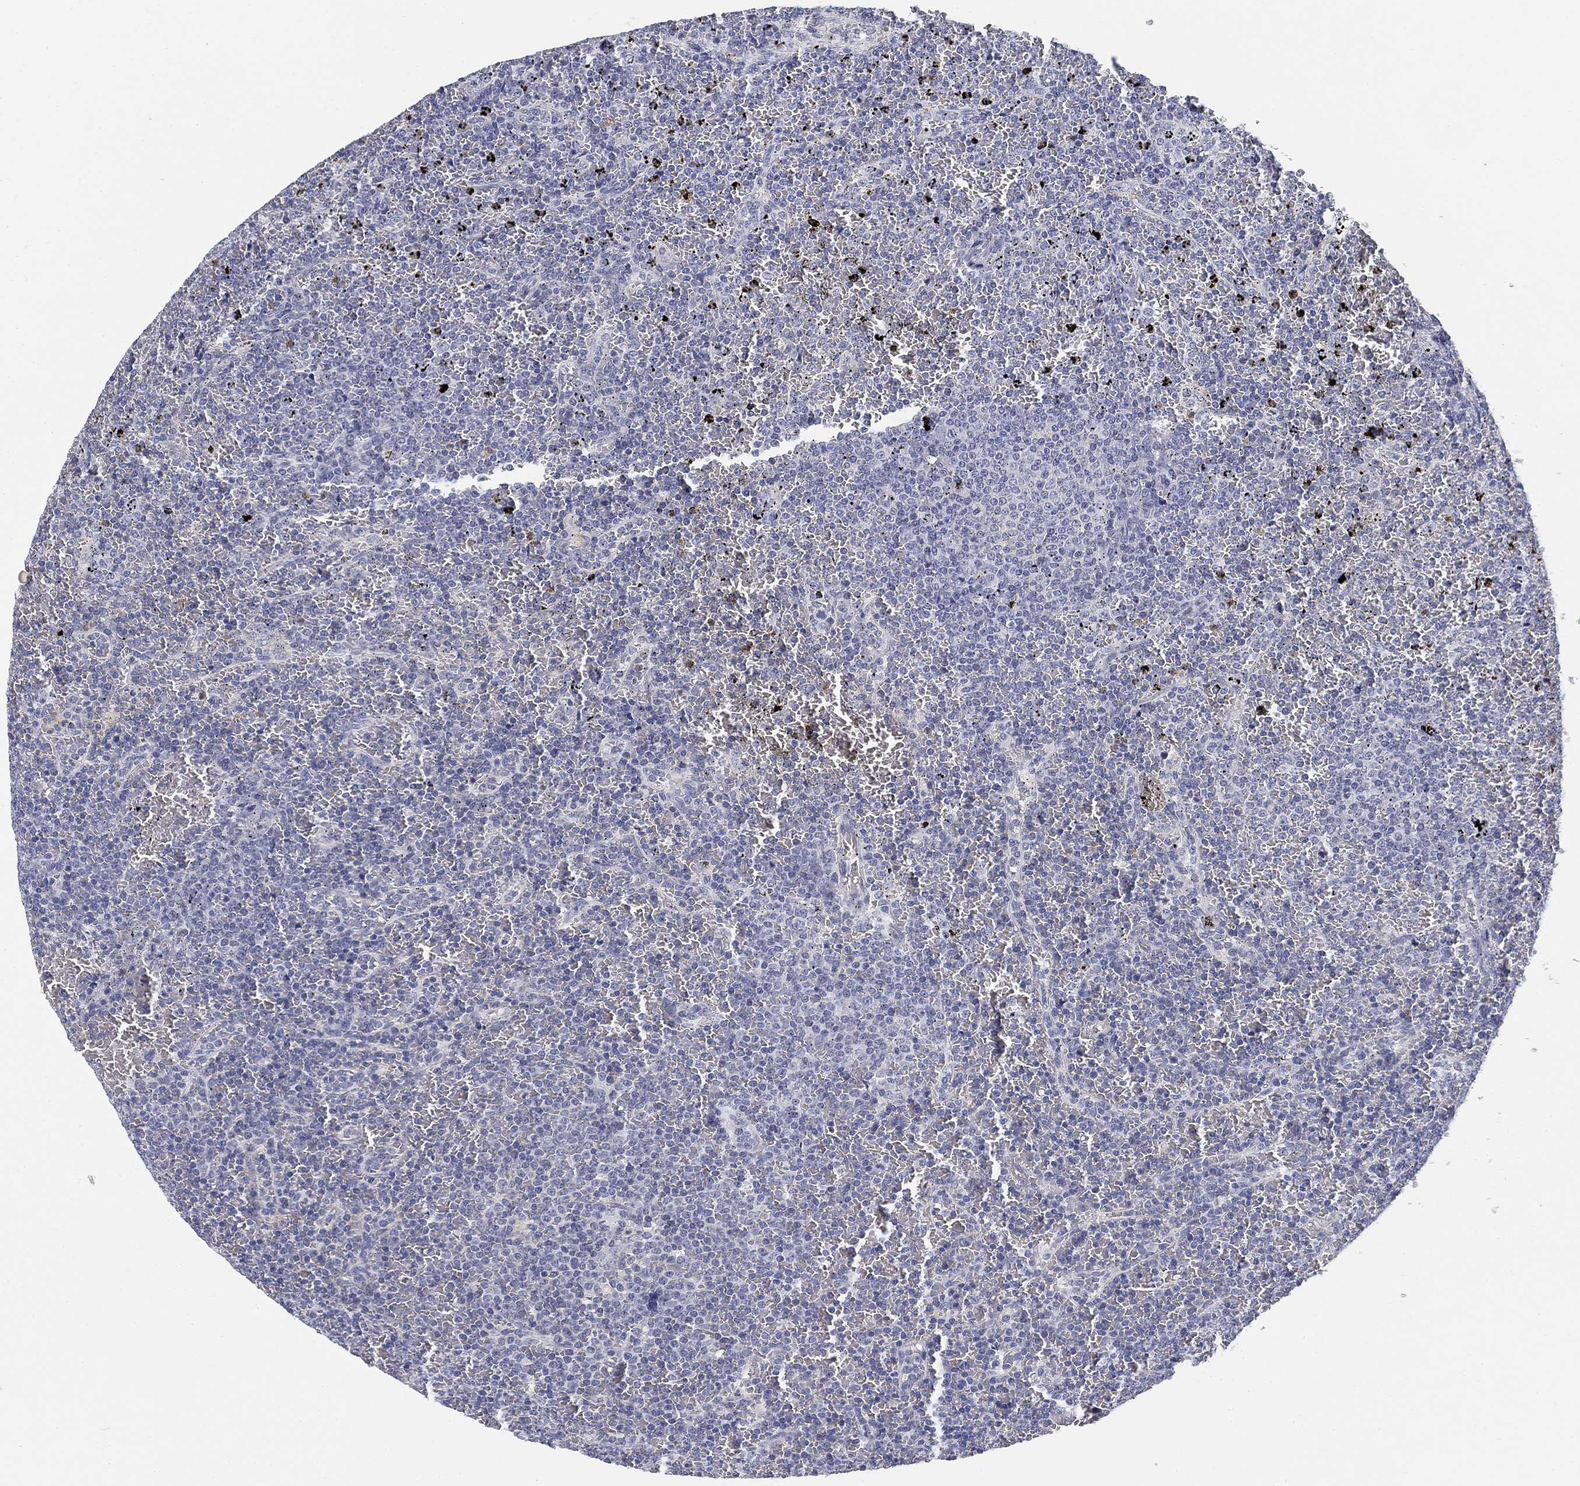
{"staining": {"intensity": "negative", "quantity": "none", "location": "none"}, "tissue": "lymphoma", "cell_type": "Tumor cells", "image_type": "cancer", "snomed": [{"axis": "morphology", "description": "Malignant lymphoma, non-Hodgkin's type, Low grade"}, {"axis": "topography", "description": "Spleen"}], "caption": "Immunohistochemical staining of human lymphoma shows no significant expression in tumor cells. (Stains: DAB (3,3'-diaminobenzidine) immunohistochemistry (IHC) with hematoxylin counter stain, Microscopy: brightfield microscopy at high magnification).", "gene": "SLC2A5", "patient": {"sex": "female", "age": 77}}